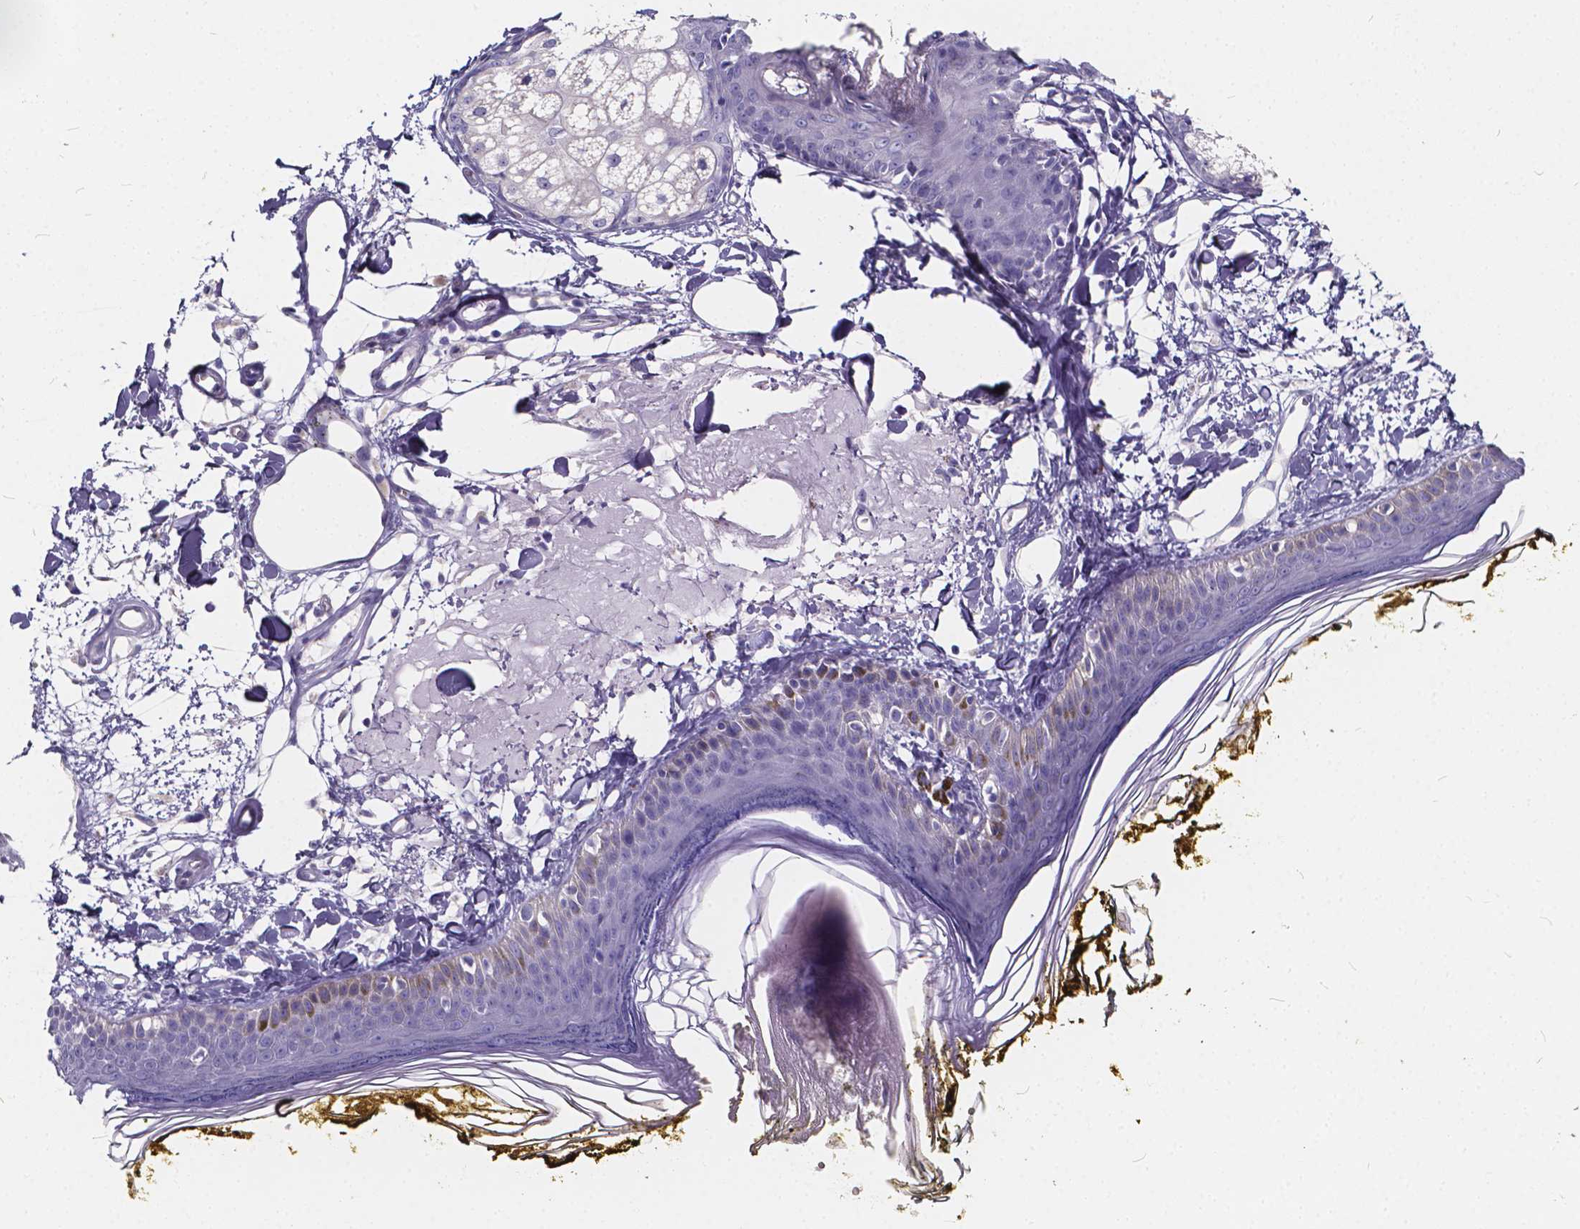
{"staining": {"intensity": "negative", "quantity": "none", "location": "none"}, "tissue": "skin", "cell_type": "Fibroblasts", "image_type": "normal", "snomed": [{"axis": "morphology", "description": "Normal tissue, NOS"}, {"axis": "topography", "description": "Skin"}], "caption": "Fibroblasts are negative for brown protein staining in normal skin.", "gene": "SPEF2", "patient": {"sex": "male", "age": 76}}